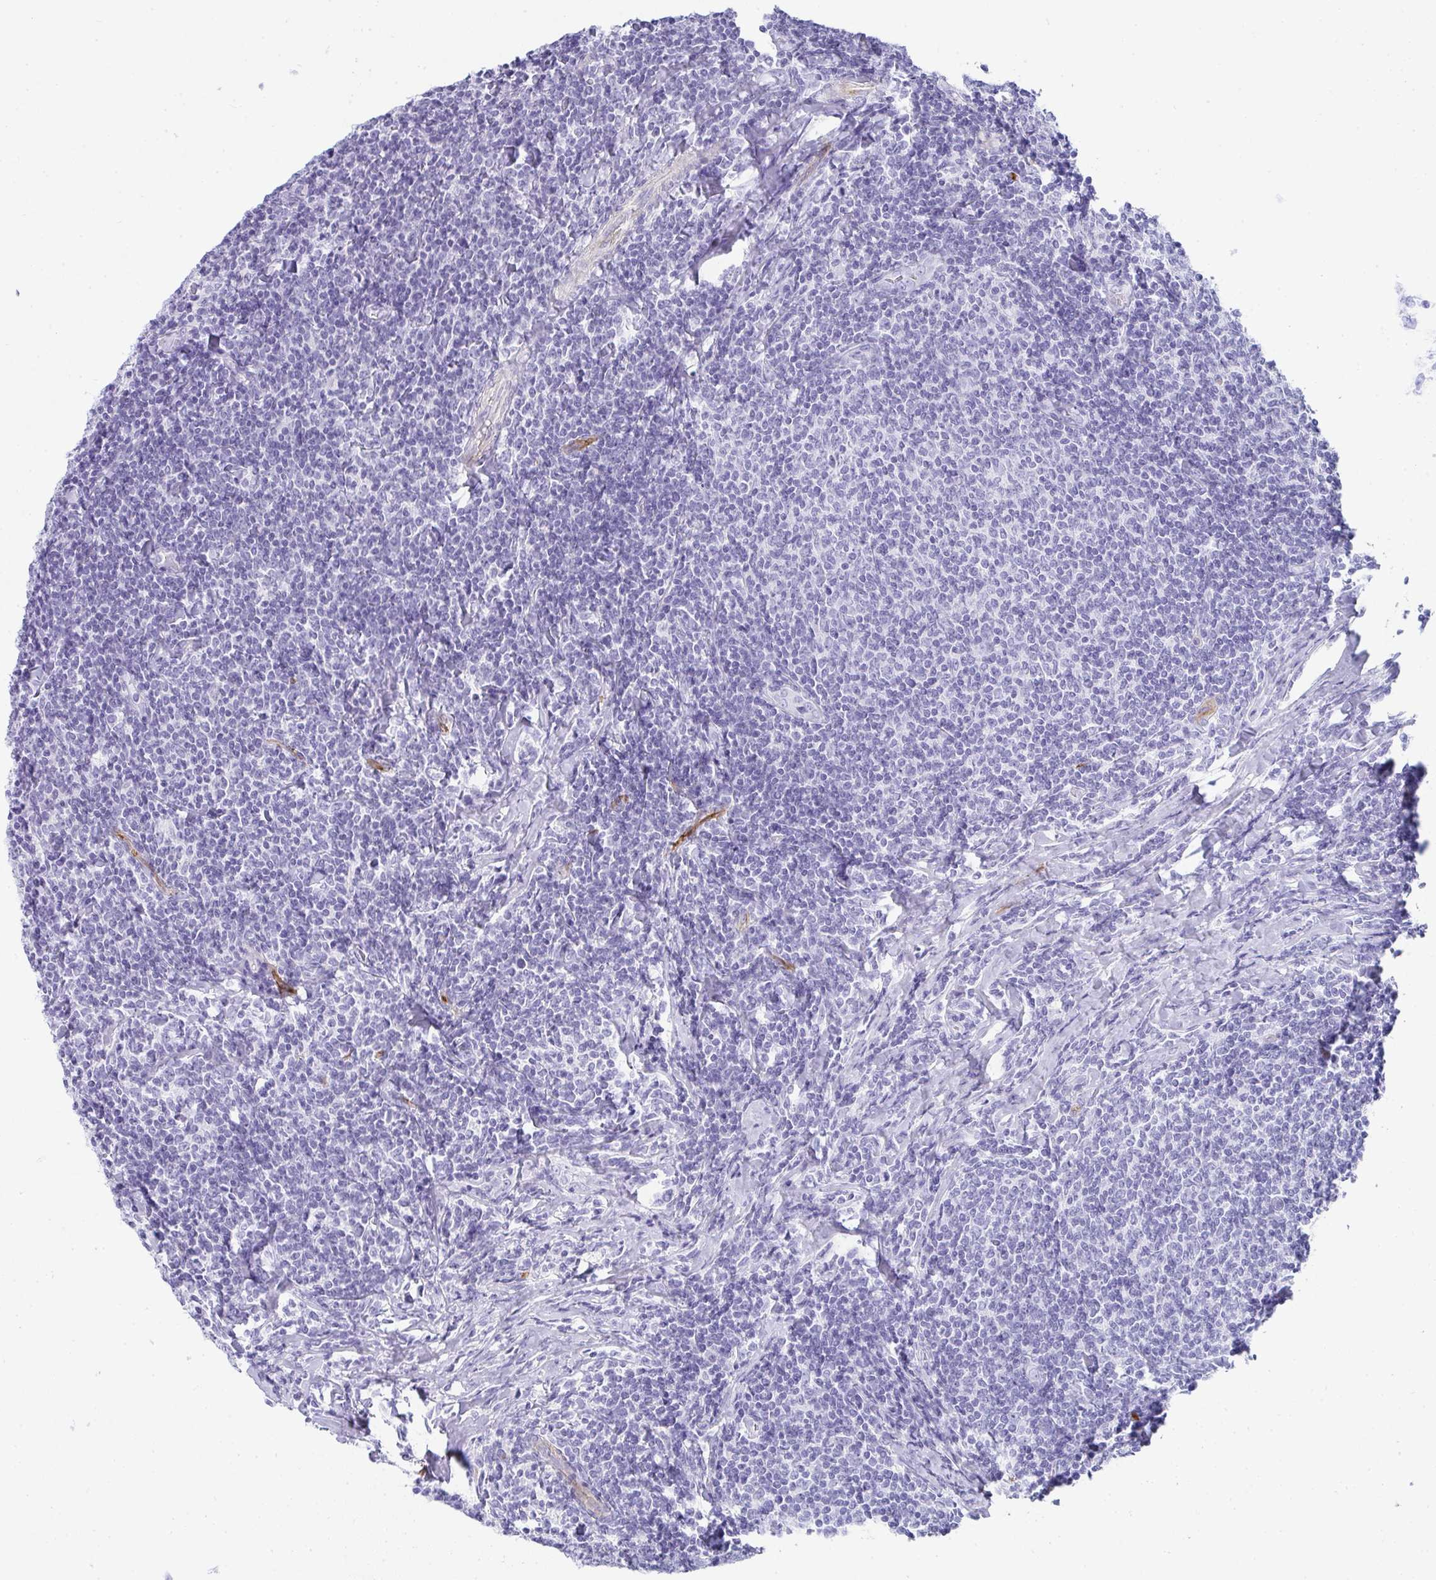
{"staining": {"intensity": "negative", "quantity": "none", "location": "none"}, "tissue": "lymphoma", "cell_type": "Tumor cells", "image_type": "cancer", "snomed": [{"axis": "morphology", "description": "Malignant lymphoma, non-Hodgkin's type, Low grade"}, {"axis": "topography", "description": "Lymph node"}], "caption": "Tumor cells show no significant staining in low-grade malignant lymphoma, non-Hodgkin's type.", "gene": "PRND", "patient": {"sex": "male", "age": 52}}